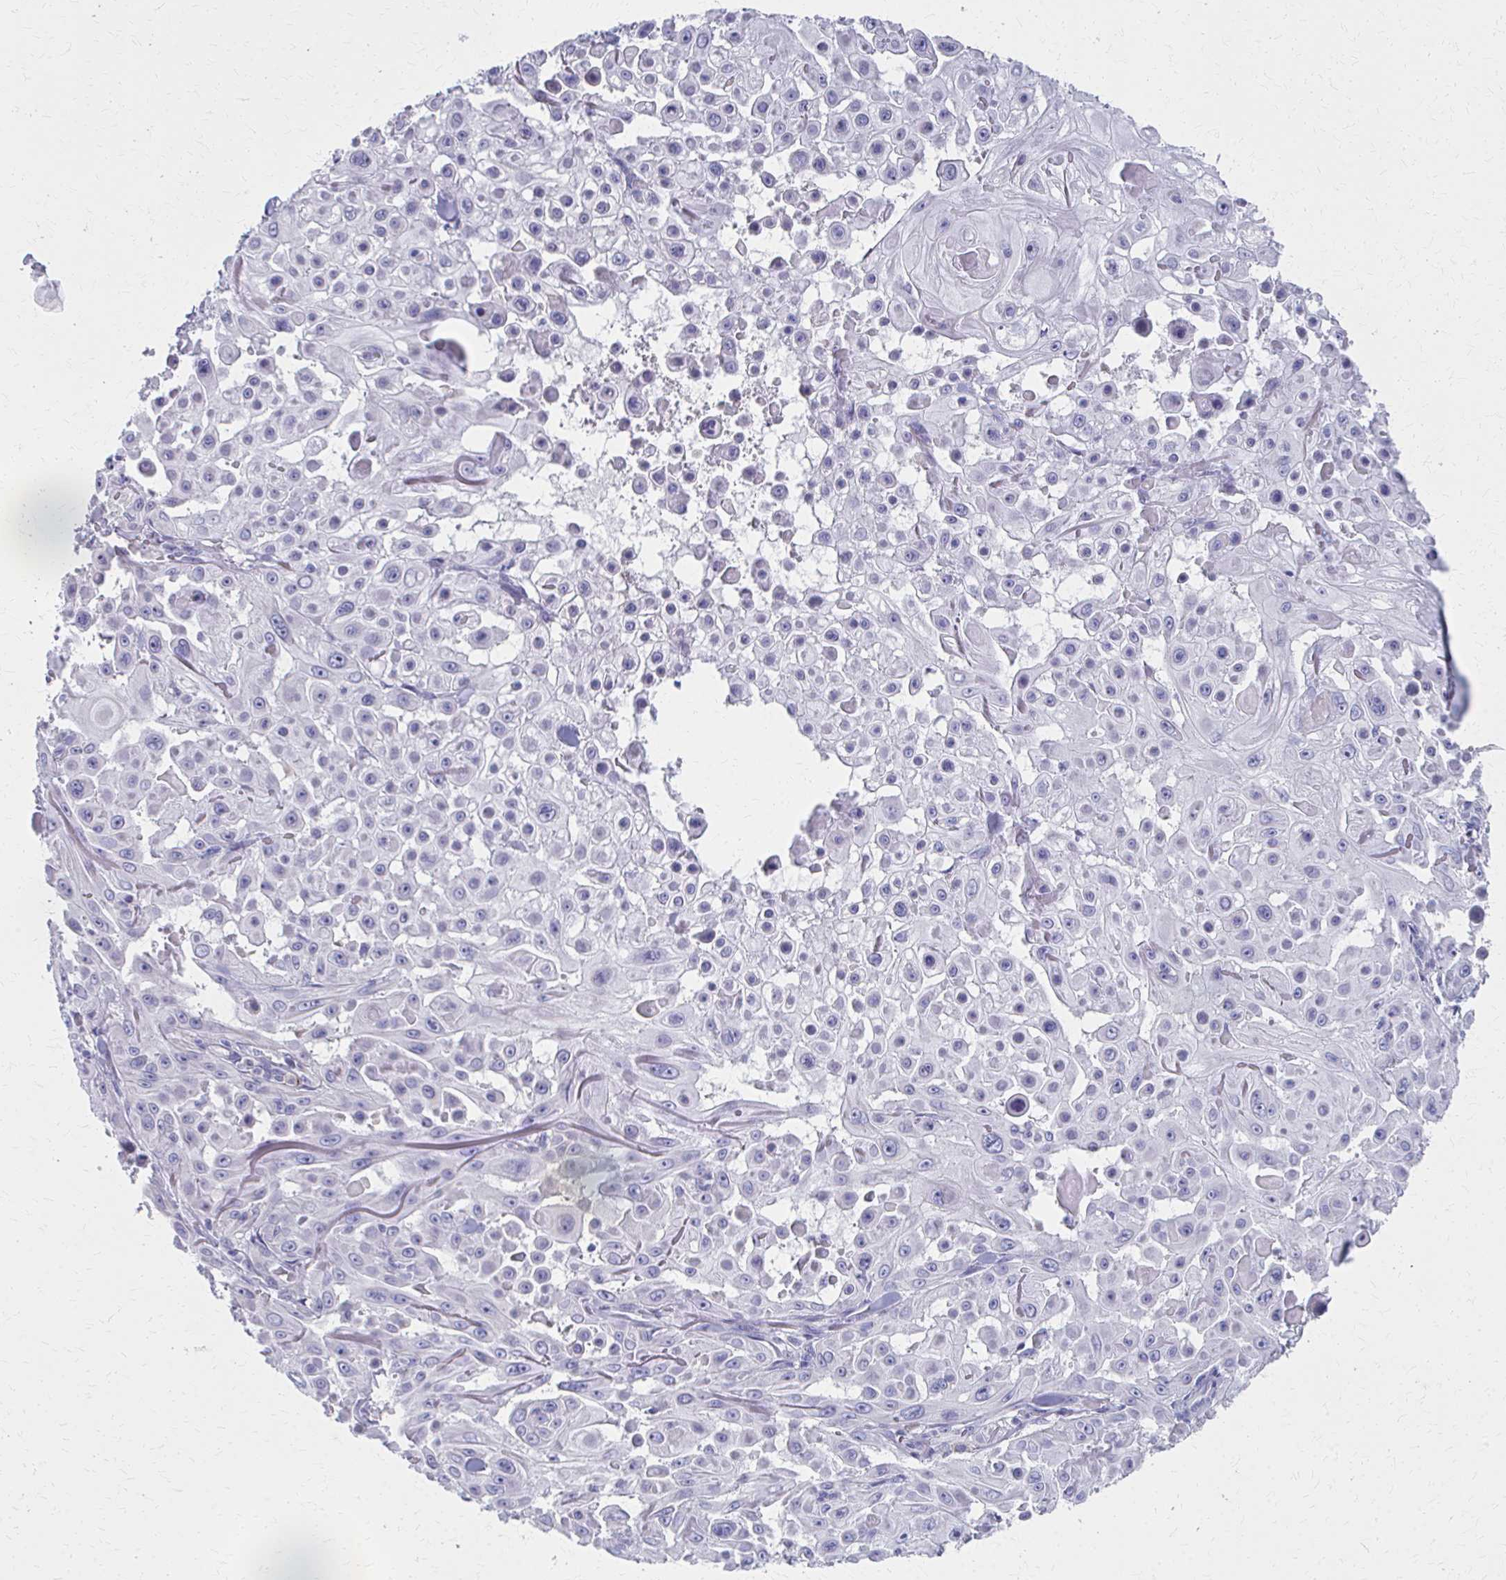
{"staining": {"intensity": "negative", "quantity": "none", "location": "none"}, "tissue": "skin cancer", "cell_type": "Tumor cells", "image_type": "cancer", "snomed": [{"axis": "morphology", "description": "Squamous cell carcinoma, NOS"}, {"axis": "topography", "description": "Skin"}], "caption": "High magnification brightfield microscopy of skin squamous cell carcinoma stained with DAB (3,3'-diaminobenzidine) (brown) and counterstained with hematoxylin (blue): tumor cells show no significant expression.", "gene": "MS4A2", "patient": {"sex": "male", "age": 91}}